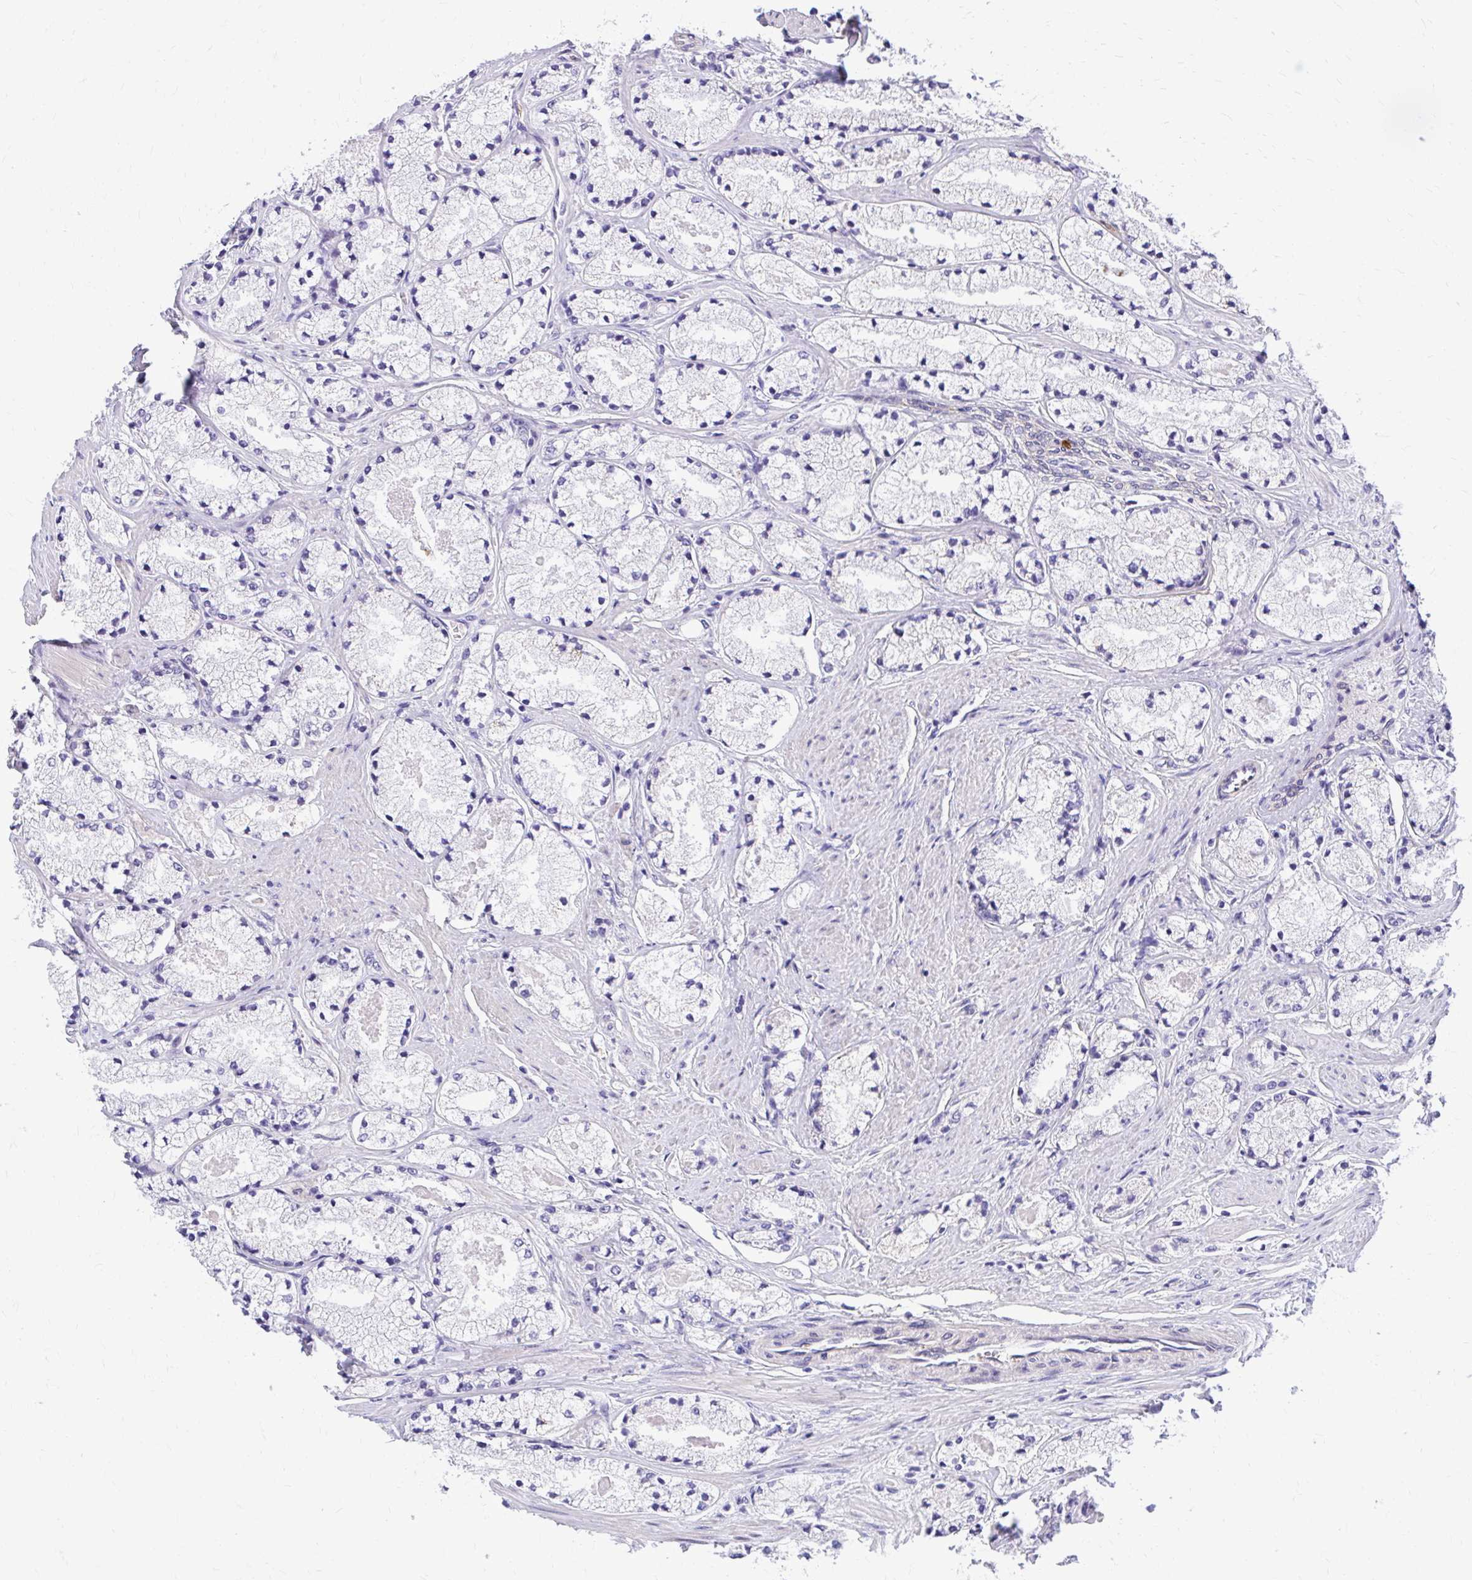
{"staining": {"intensity": "negative", "quantity": "none", "location": "none"}, "tissue": "prostate cancer", "cell_type": "Tumor cells", "image_type": "cancer", "snomed": [{"axis": "morphology", "description": "Adenocarcinoma, High grade"}, {"axis": "topography", "description": "Prostate"}], "caption": "Human prostate cancer stained for a protein using immunohistochemistry demonstrates no staining in tumor cells.", "gene": "ADAMTSL1", "patient": {"sex": "male", "age": 63}}